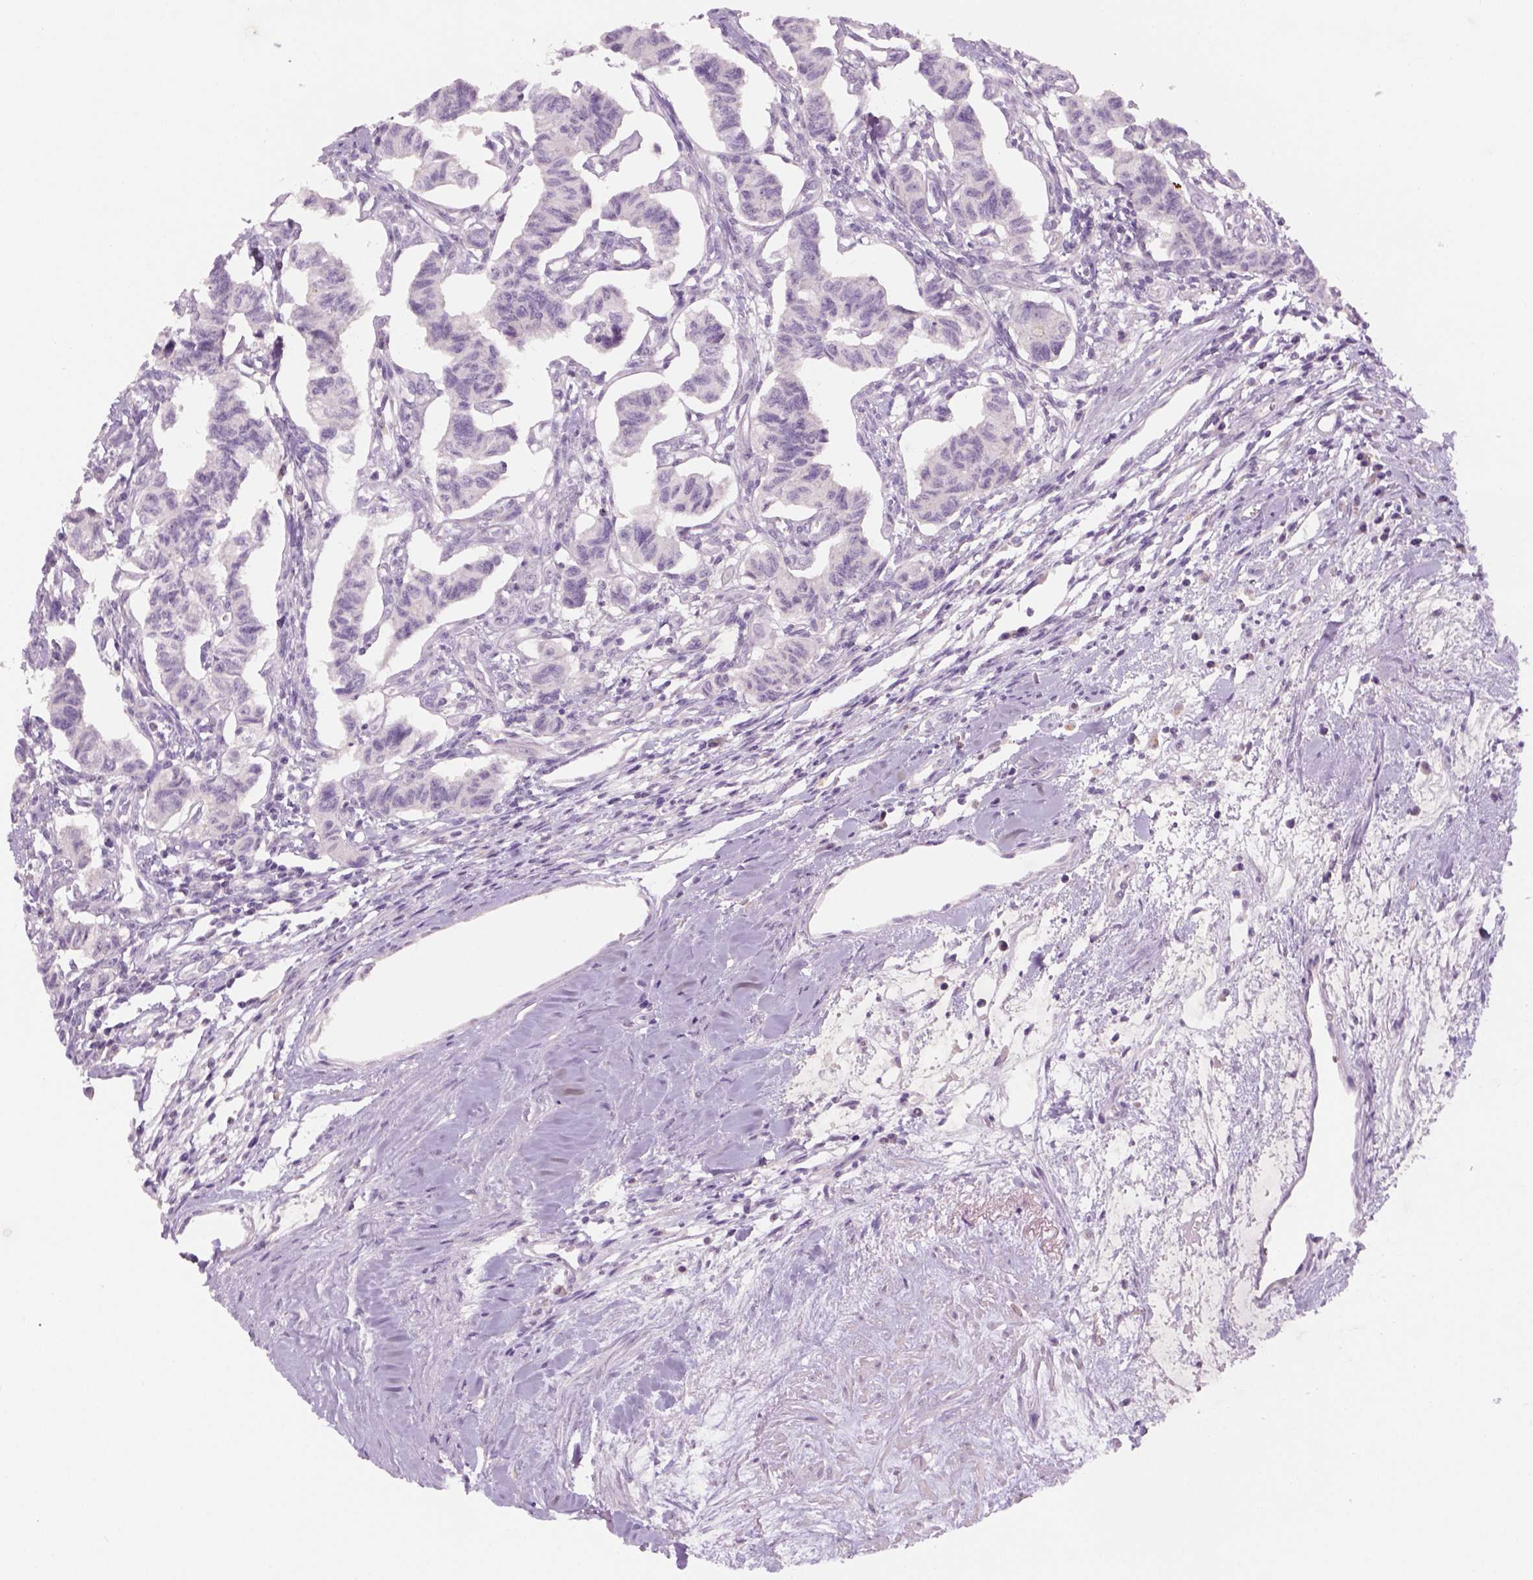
{"staining": {"intensity": "negative", "quantity": "none", "location": "none"}, "tissue": "carcinoid", "cell_type": "Tumor cells", "image_type": "cancer", "snomed": [{"axis": "morphology", "description": "Carcinoid, malignant, NOS"}, {"axis": "topography", "description": "Kidney"}], "caption": "Immunohistochemical staining of malignant carcinoid shows no significant expression in tumor cells.", "gene": "GFI1B", "patient": {"sex": "female", "age": 41}}